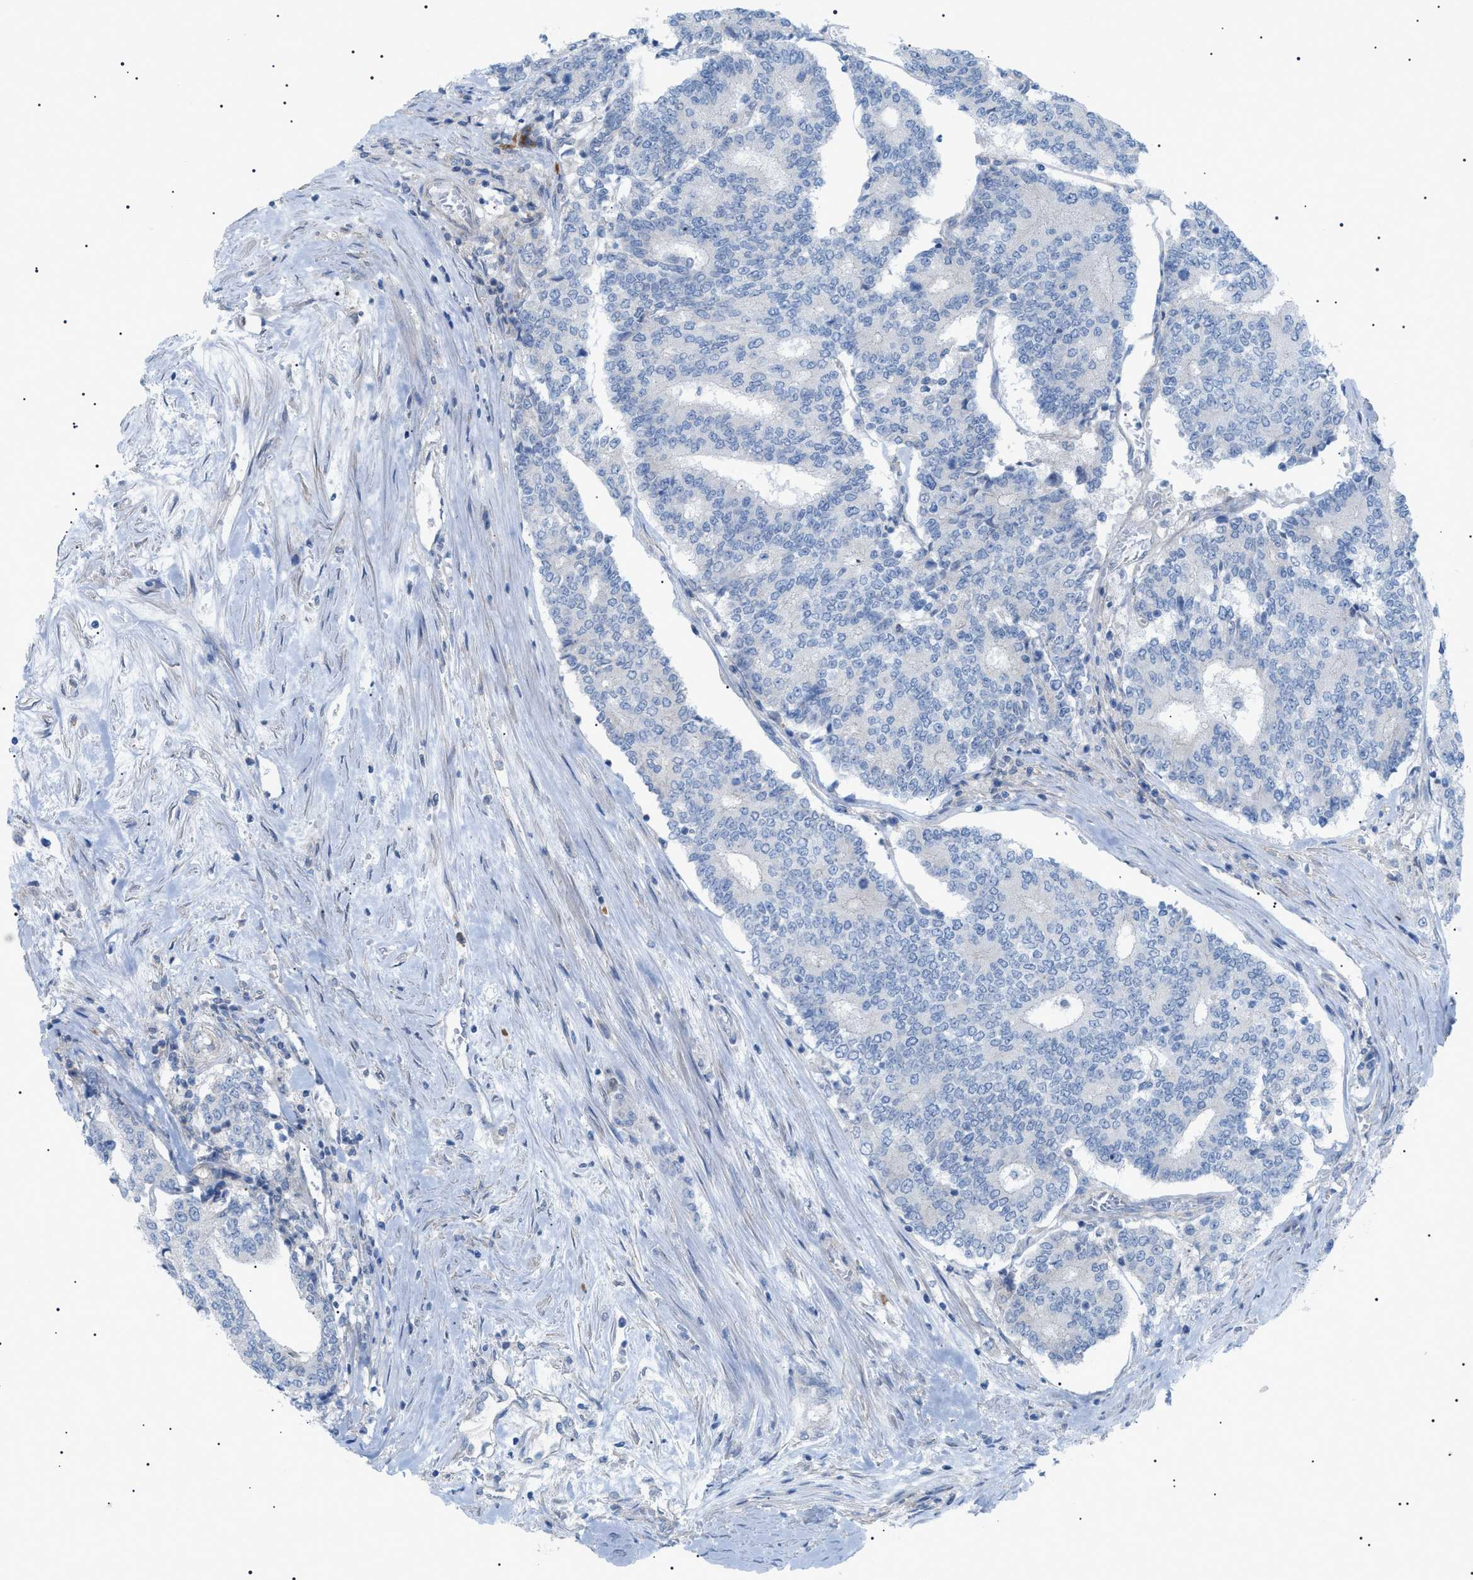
{"staining": {"intensity": "negative", "quantity": "none", "location": "none"}, "tissue": "prostate cancer", "cell_type": "Tumor cells", "image_type": "cancer", "snomed": [{"axis": "morphology", "description": "Normal tissue, NOS"}, {"axis": "morphology", "description": "Adenocarcinoma, High grade"}, {"axis": "topography", "description": "Prostate"}, {"axis": "topography", "description": "Seminal veicle"}], "caption": "Immunohistochemistry photomicrograph of human prostate cancer stained for a protein (brown), which displays no expression in tumor cells.", "gene": "ADAMTS1", "patient": {"sex": "male", "age": 55}}